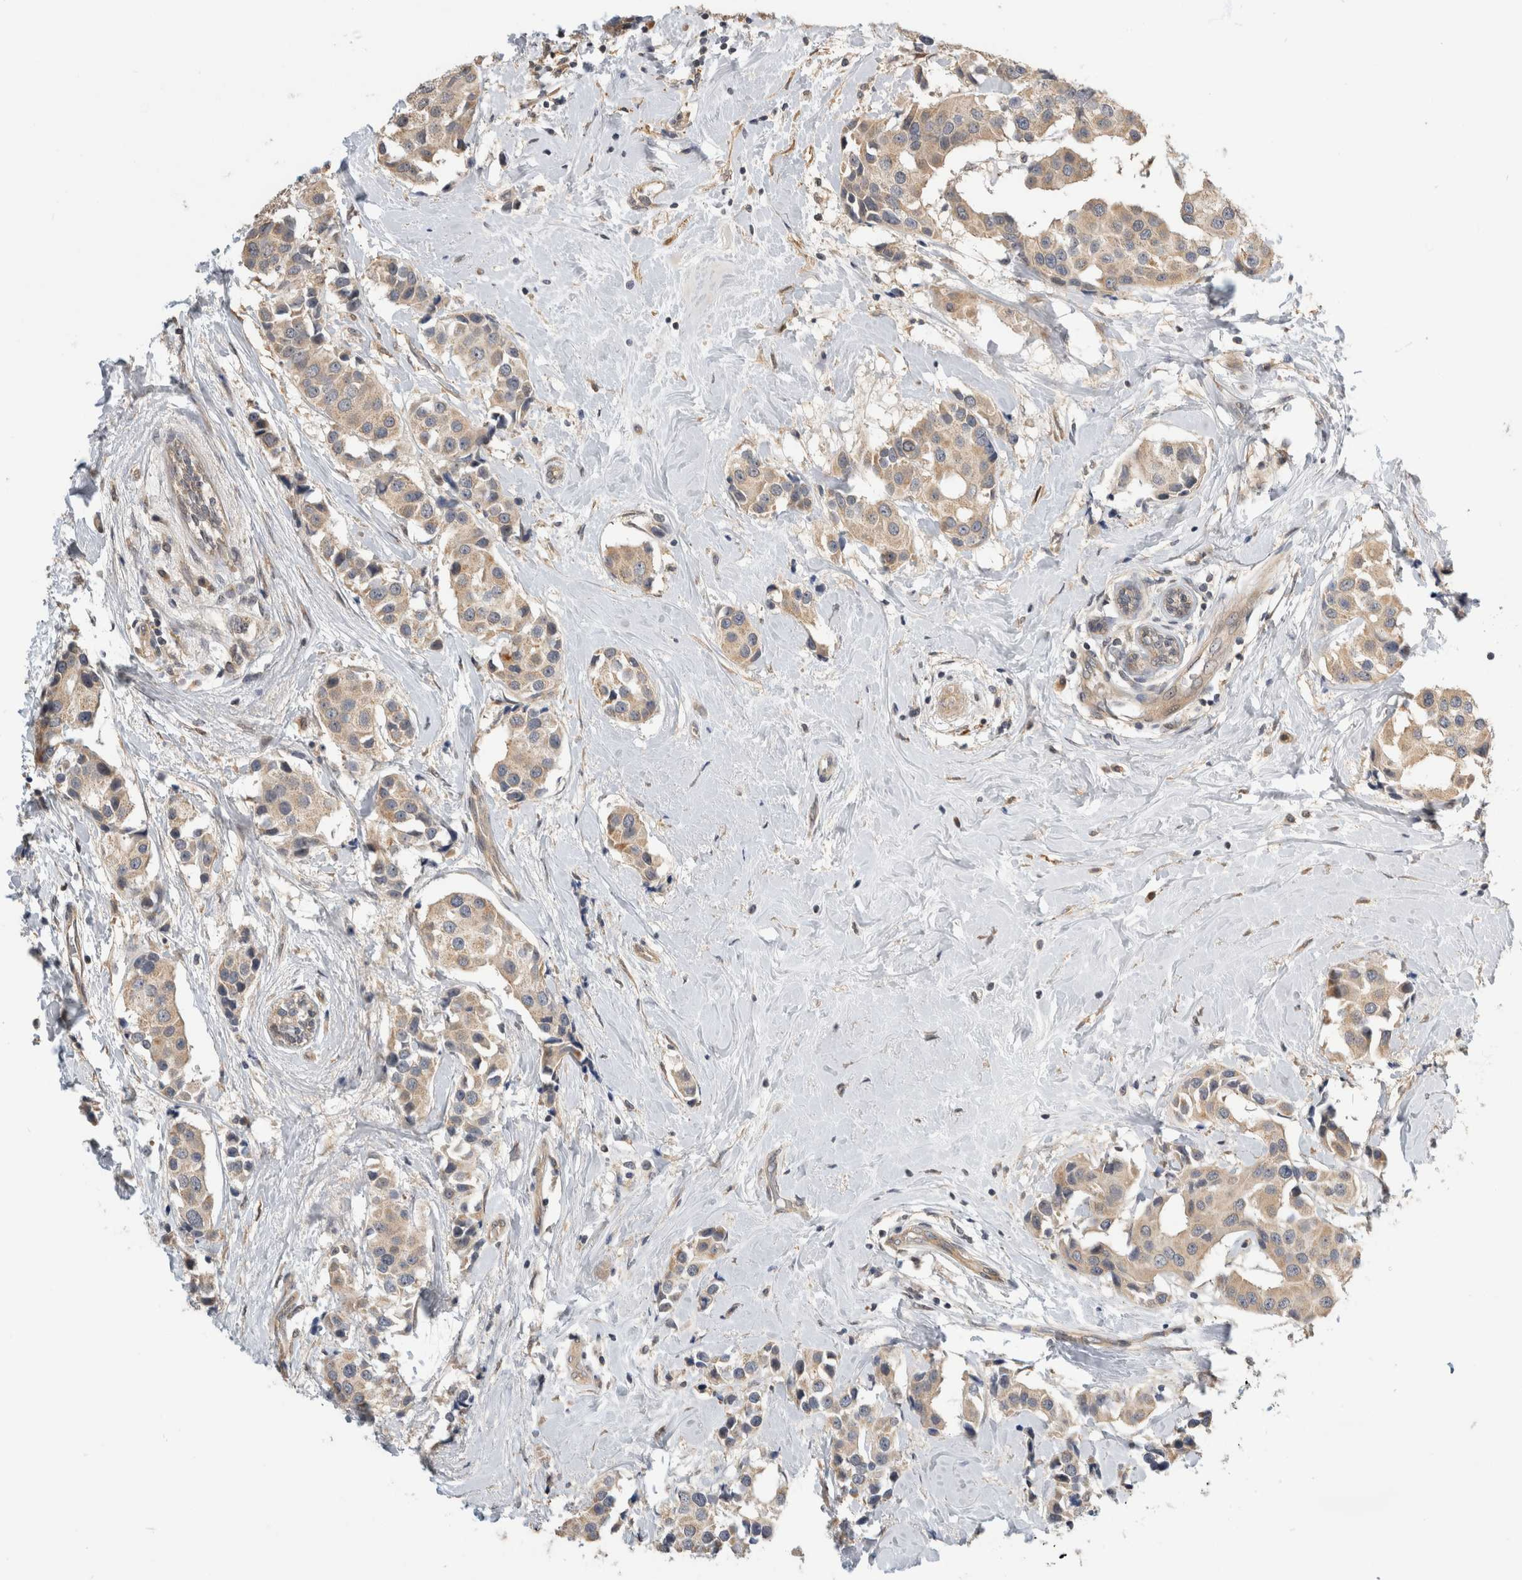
{"staining": {"intensity": "weak", "quantity": ">75%", "location": "cytoplasmic/membranous"}, "tissue": "breast cancer", "cell_type": "Tumor cells", "image_type": "cancer", "snomed": [{"axis": "morphology", "description": "Normal tissue, NOS"}, {"axis": "morphology", "description": "Duct carcinoma"}, {"axis": "topography", "description": "Breast"}], "caption": "The immunohistochemical stain shows weak cytoplasmic/membranous staining in tumor cells of intraductal carcinoma (breast) tissue.", "gene": "PGM1", "patient": {"sex": "female", "age": 39}}